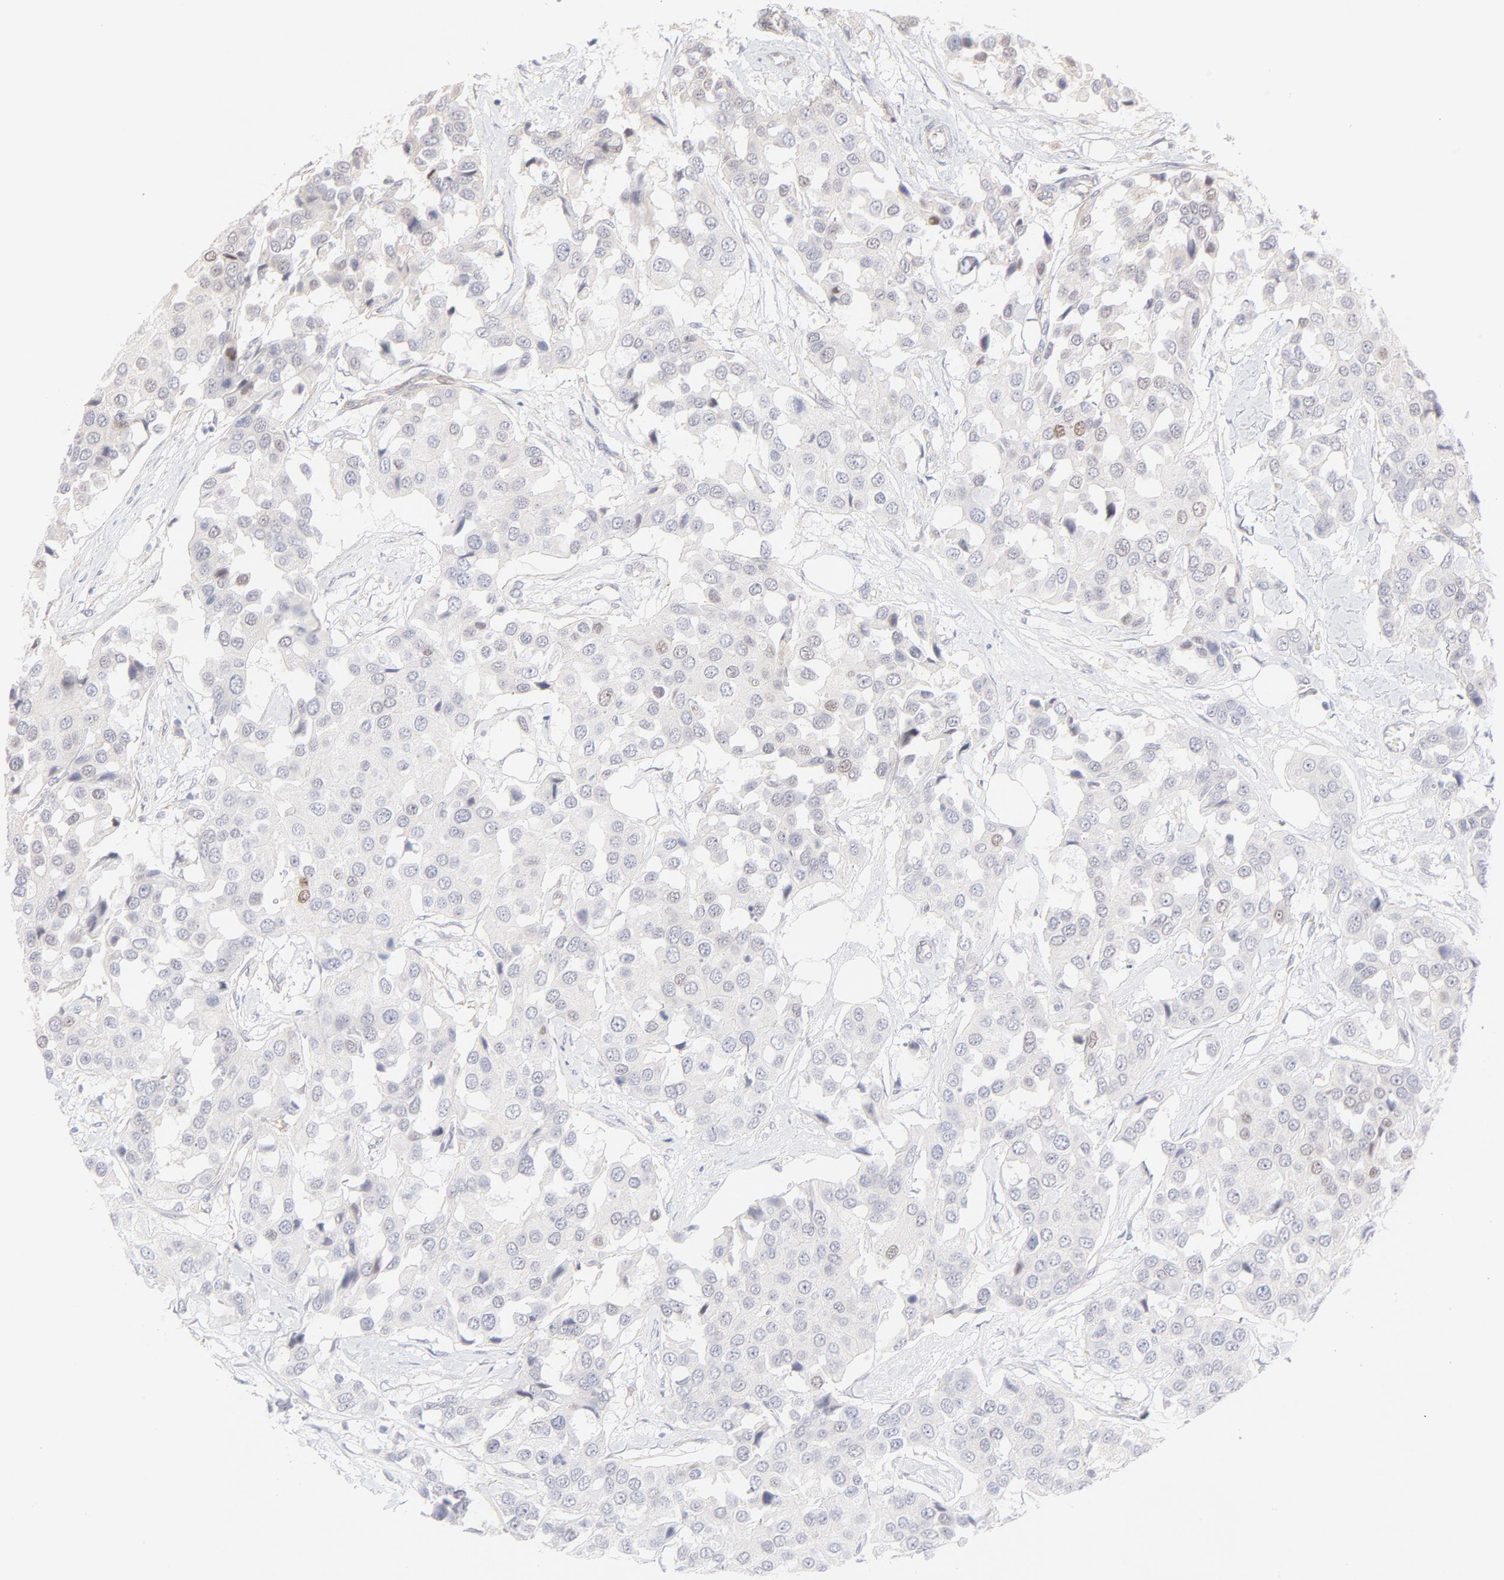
{"staining": {"intensity": "moderate", "quantity": "<25%", "location": "nuclear"}, "tissue": "breast cancer", "cell_type": "Tumor cells", "image_type": "cancer", "snomed": [{"axis": "morphology", "description": "Duct carcinoma"}, {"axis": "topography", "description": "Breast"}], "caption": "Moderate nuclear staining for a protein is seen in about <25% of tumor cells of breast intraductal carcinoma using IHC.", "gene": "ELF3", "patient": {"sex": "female", "age": 80}}